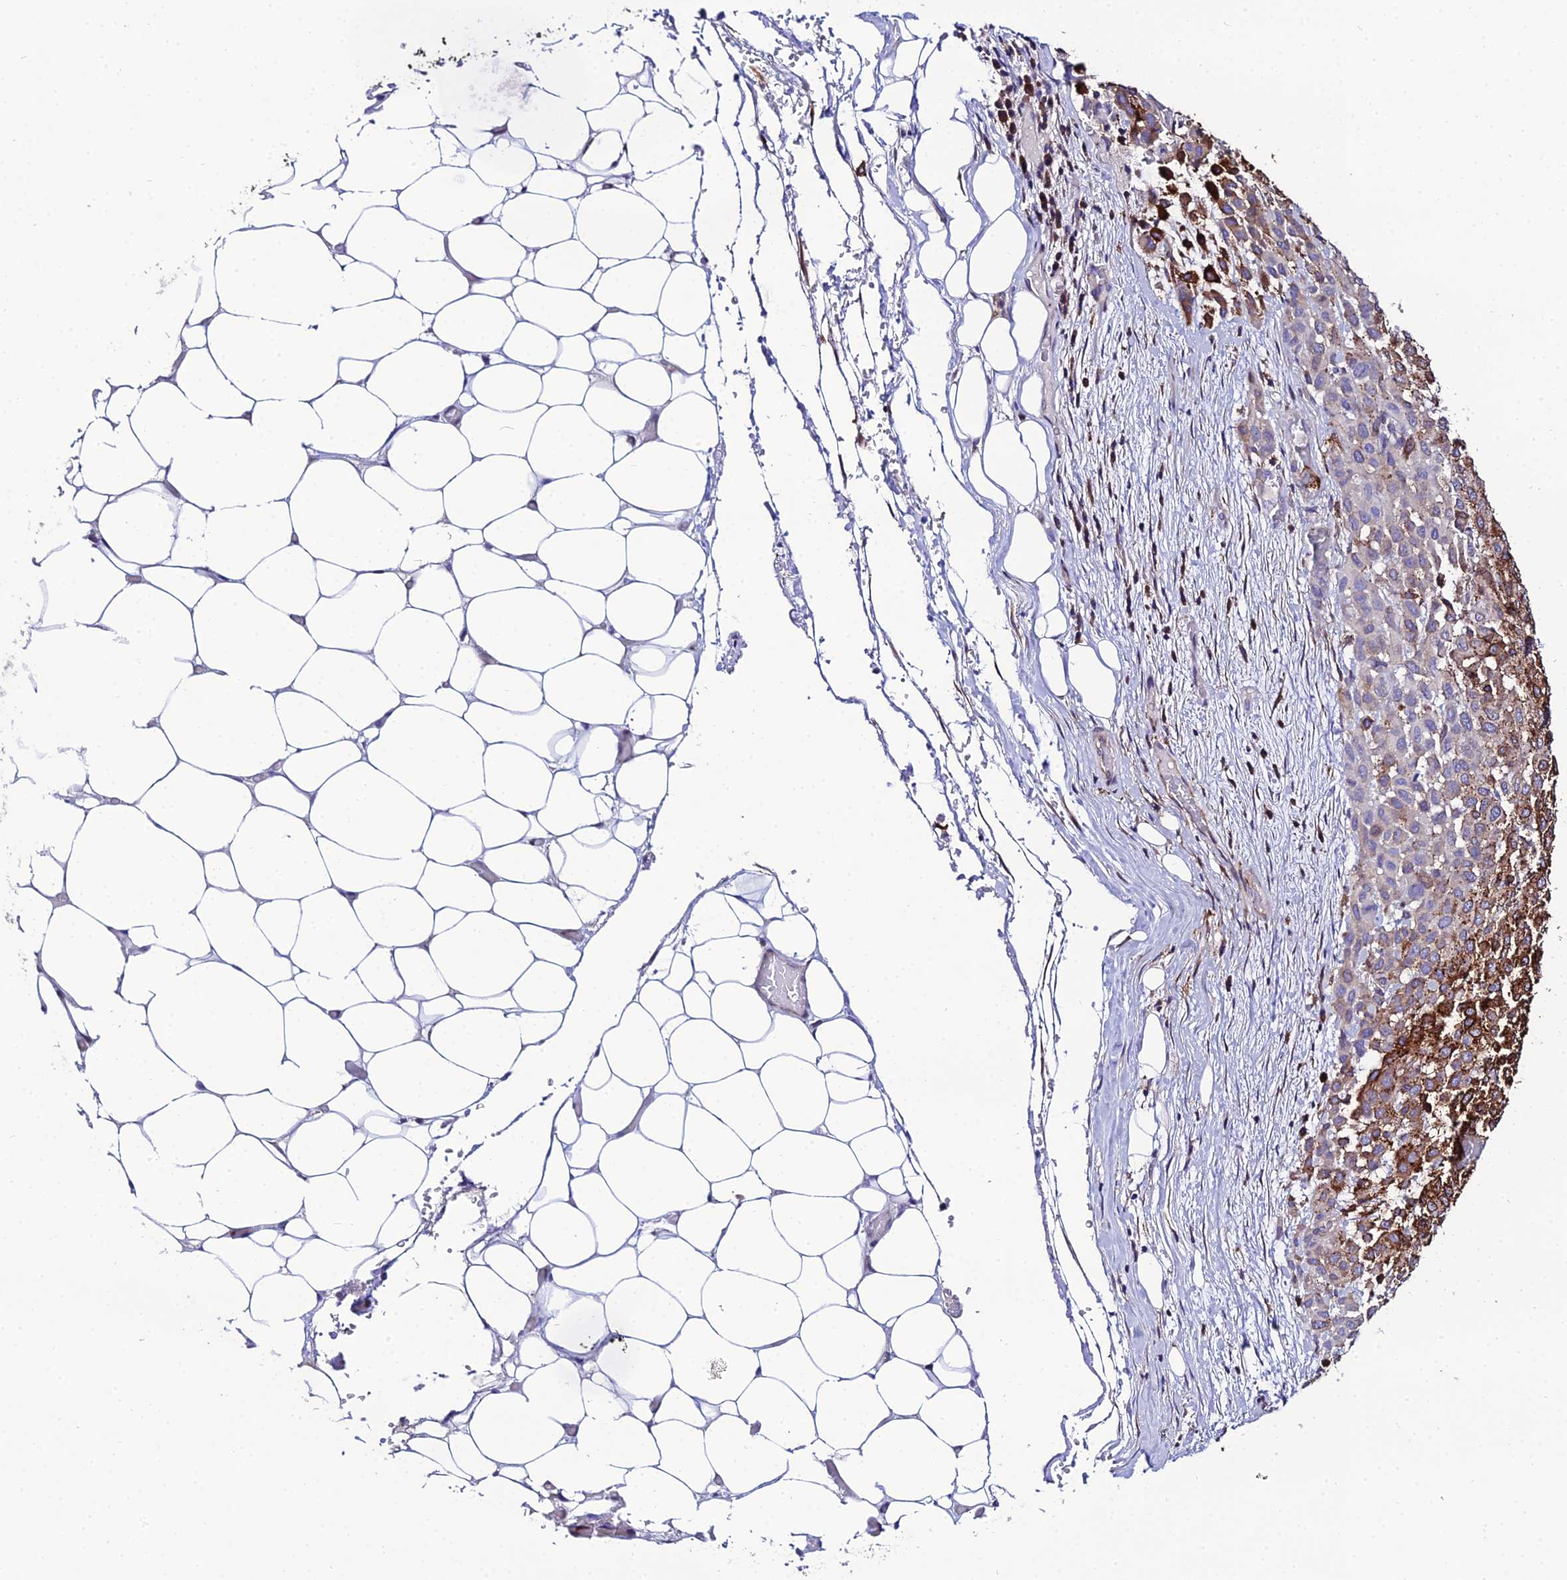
{"staining": {"intensity": "strong", "quantity": "25%-75%", "location": "cytoplasmic/membranous"}, "tissue": "melanoma", "cell_type": "Tumor cells", "image_type": "cancer", "snomed": [{"axis": "morphology", "description": "Malignant melanoma, Metastatic site"}, {"axis": "topography", "description": "Skin"}], "caption": "Malignant melanoma (metastatic site) was stained to show a protein in brown. There is high levels of strong cytoplasmic/membranous expression in about 25%-75% of tumor cells.", "gene": "DDX19A", "patient": {"sex": "female", "age": 81}}